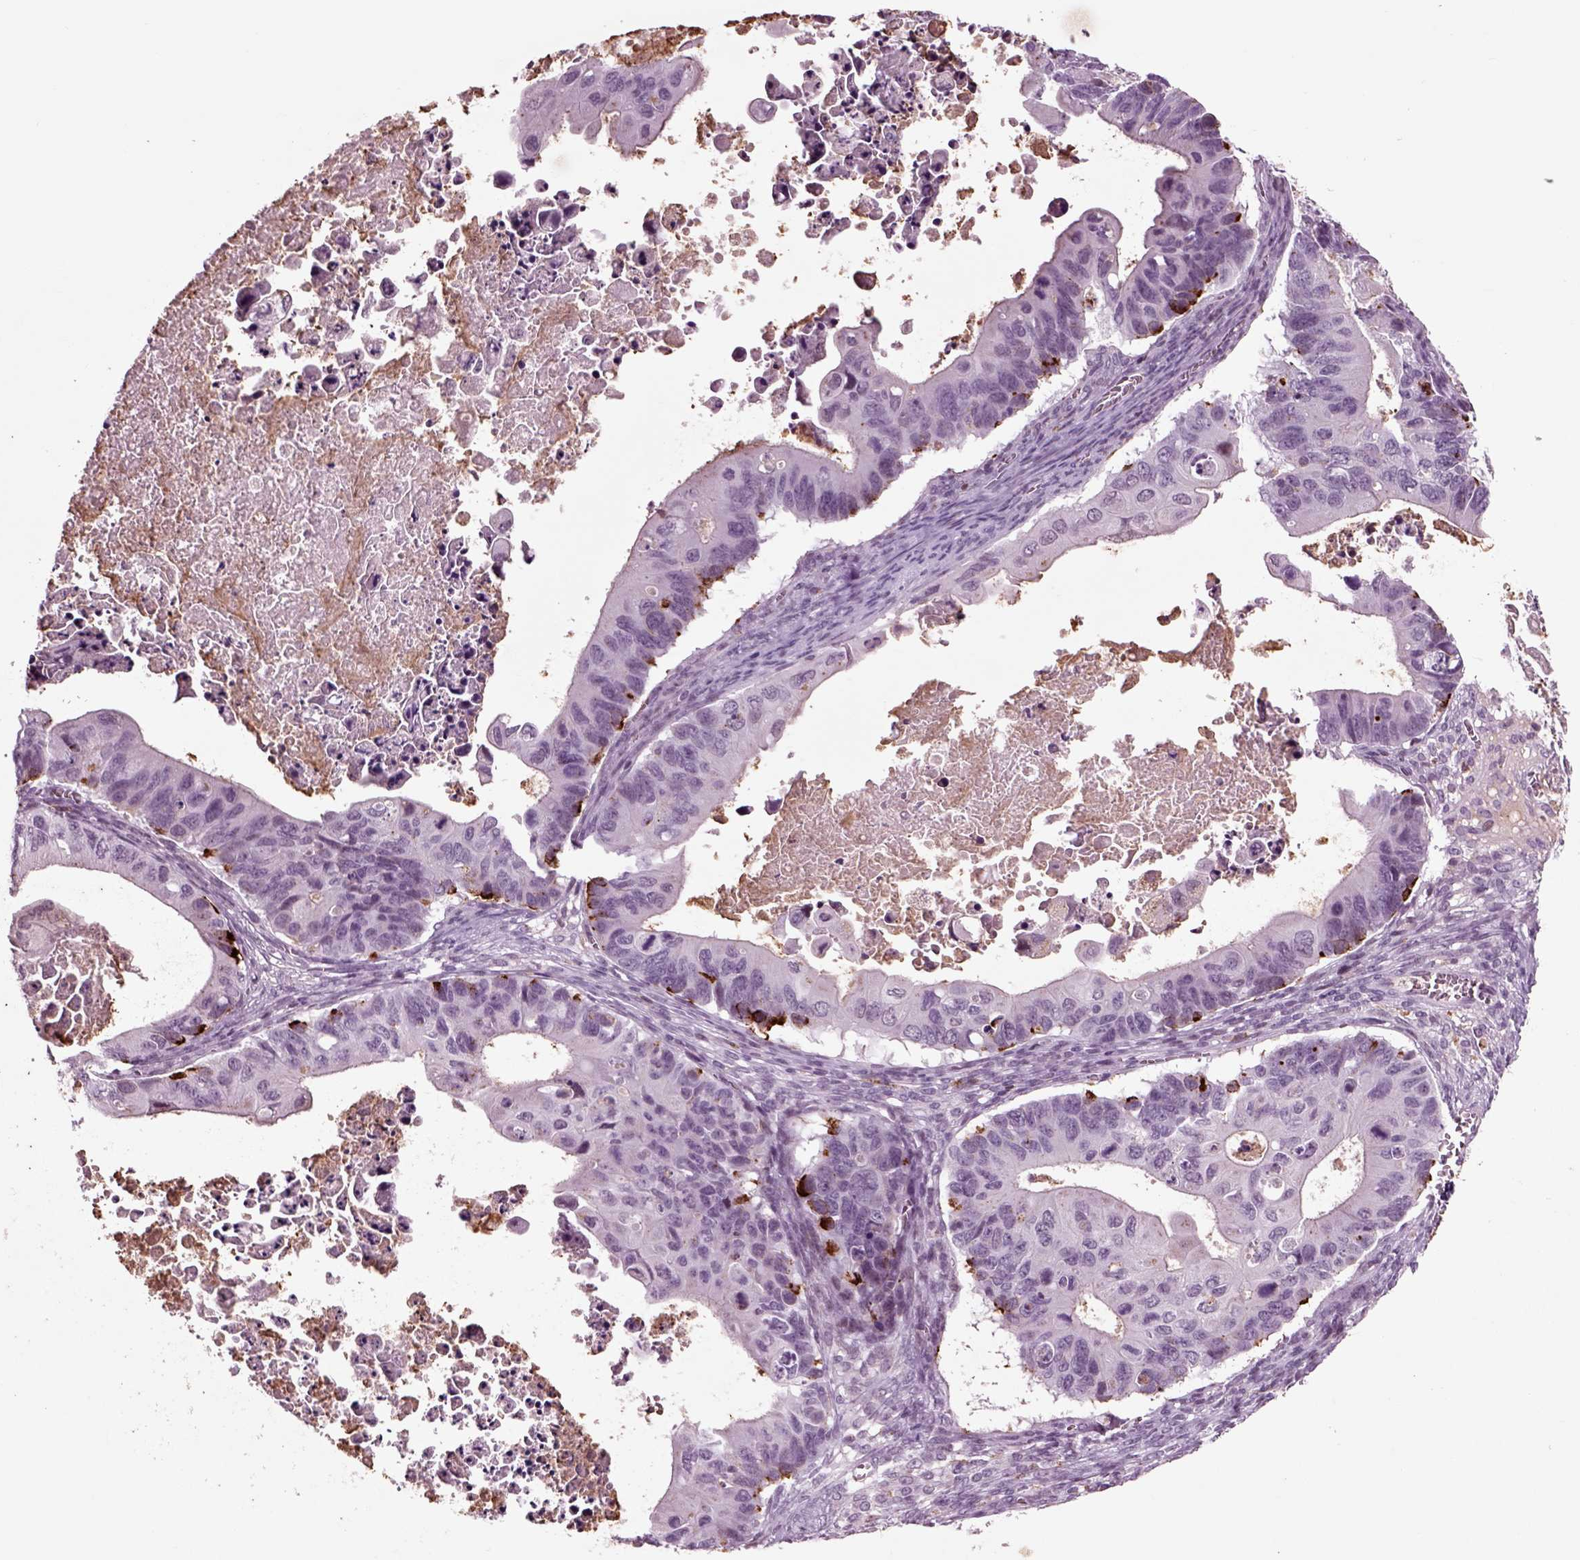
{"staining": {"intensity": "strong", "quantity": "<25%", "location": "cytoplasmic/membranous"}, "tissue": "ovarian cancer", "cell_type": "Tumor cells", "image_type": "cancer", "snomed": [{"axis": "morphology", "description": "Cystadenocarcinoma, mucinous, NOS"}, {"axis": "topography", "description": "Ovary"}], "caption": "Protein analysis of mucinous cystadenocarcinoma (ovarian) tissue demonstrates strong cytoplasmic/membranous expression in about <25% of tumor cells.", "gene": "CHGB", "patient": {"sex": "female", "age": 64}}